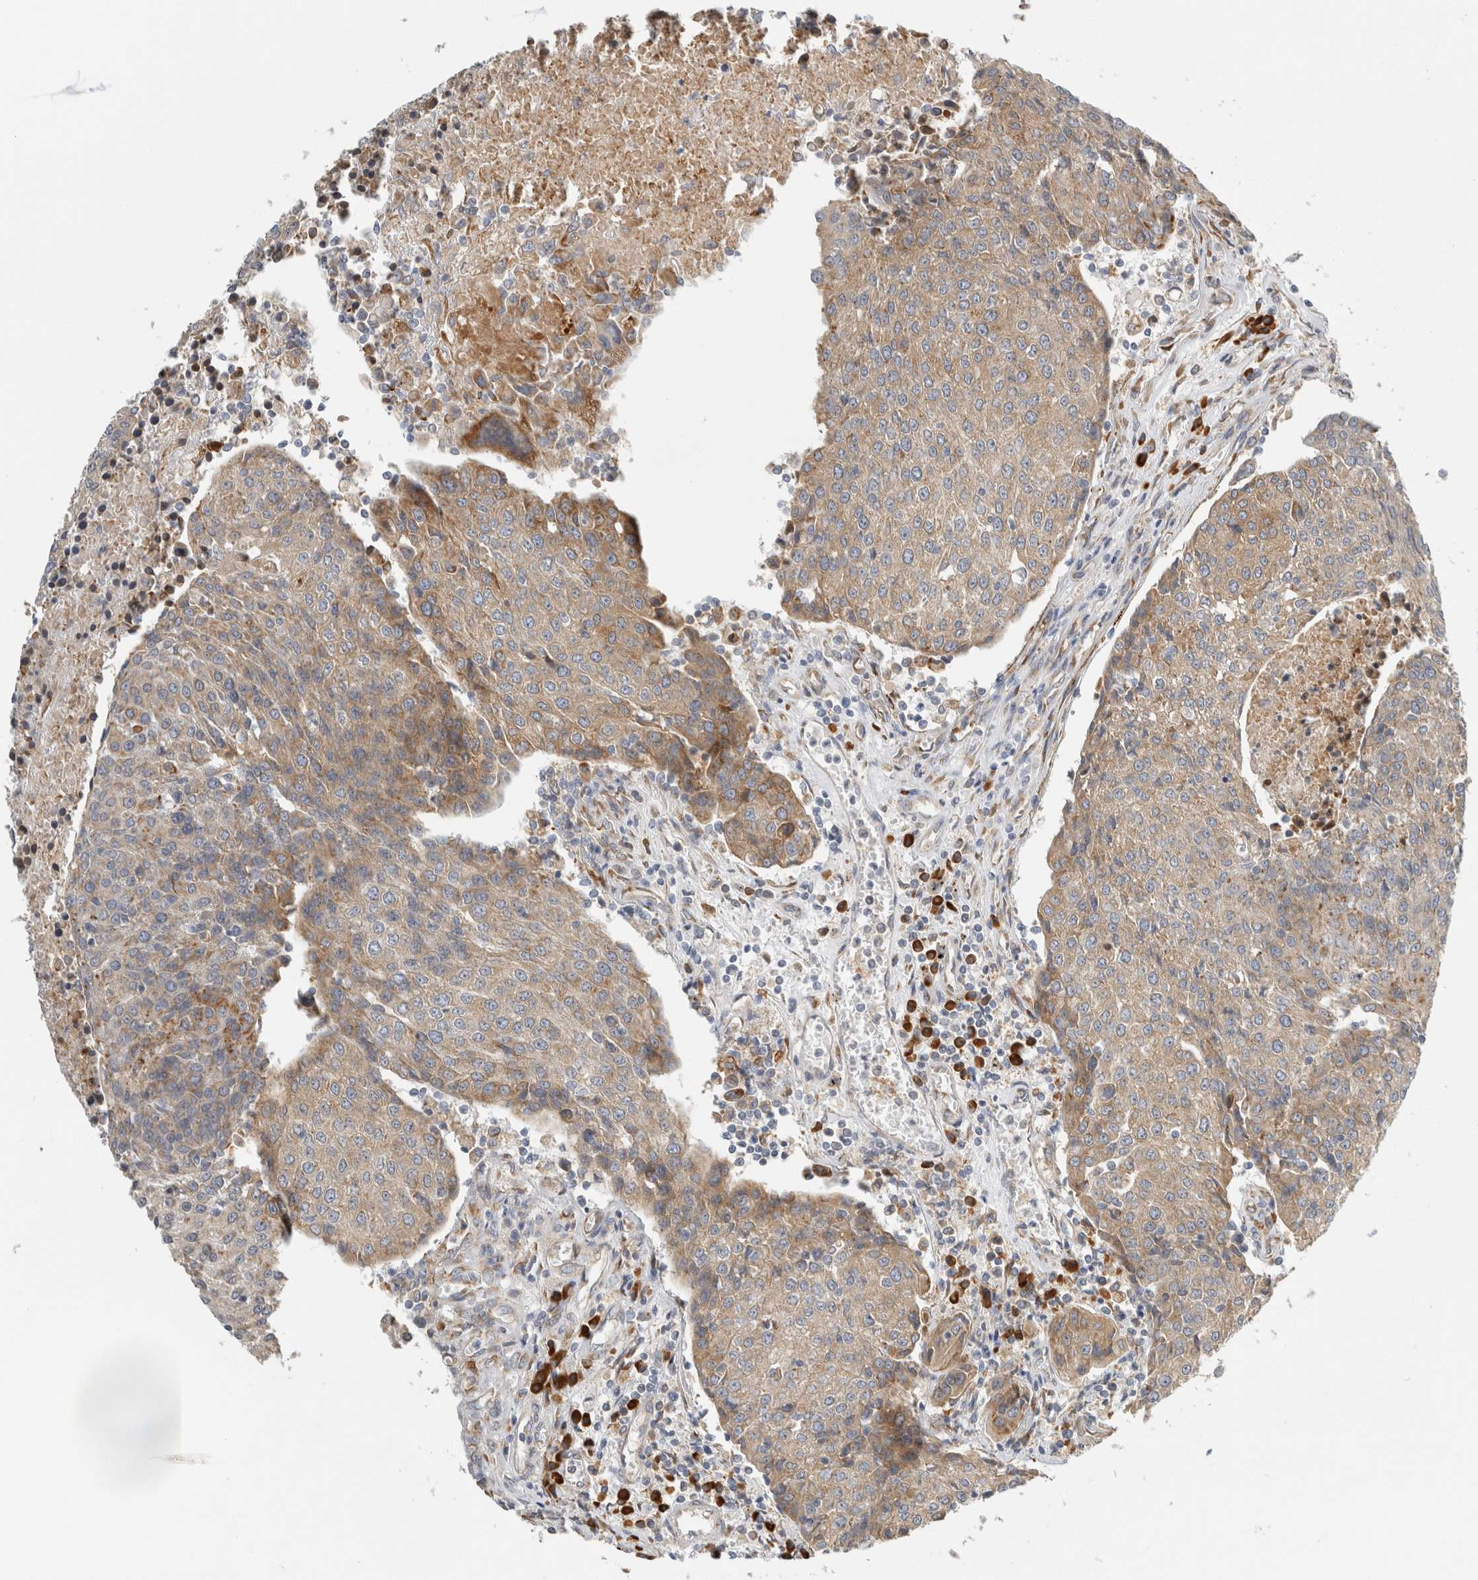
{"staining": {"intensity": "weak", "quantity": ">75%", "location": "cytoplasmic/membranous"}, "tissue": "urothelial cancer", "cell_type": "Tumor cells", "image_type": "cancer", "snomed": [{"axis": "morphology", "description": "Urothelial carcinoma, High grade"}, {"axis": "topography", "description": "Urinary bladder"}], "caption": "Tumor cells display low levels of weak cytoplasmic/membranous expression in about >75% of cells in high-grade urothelial carcinoma.", "gene": "RPN2", "patient": {"sex": "female", "age": 85}}